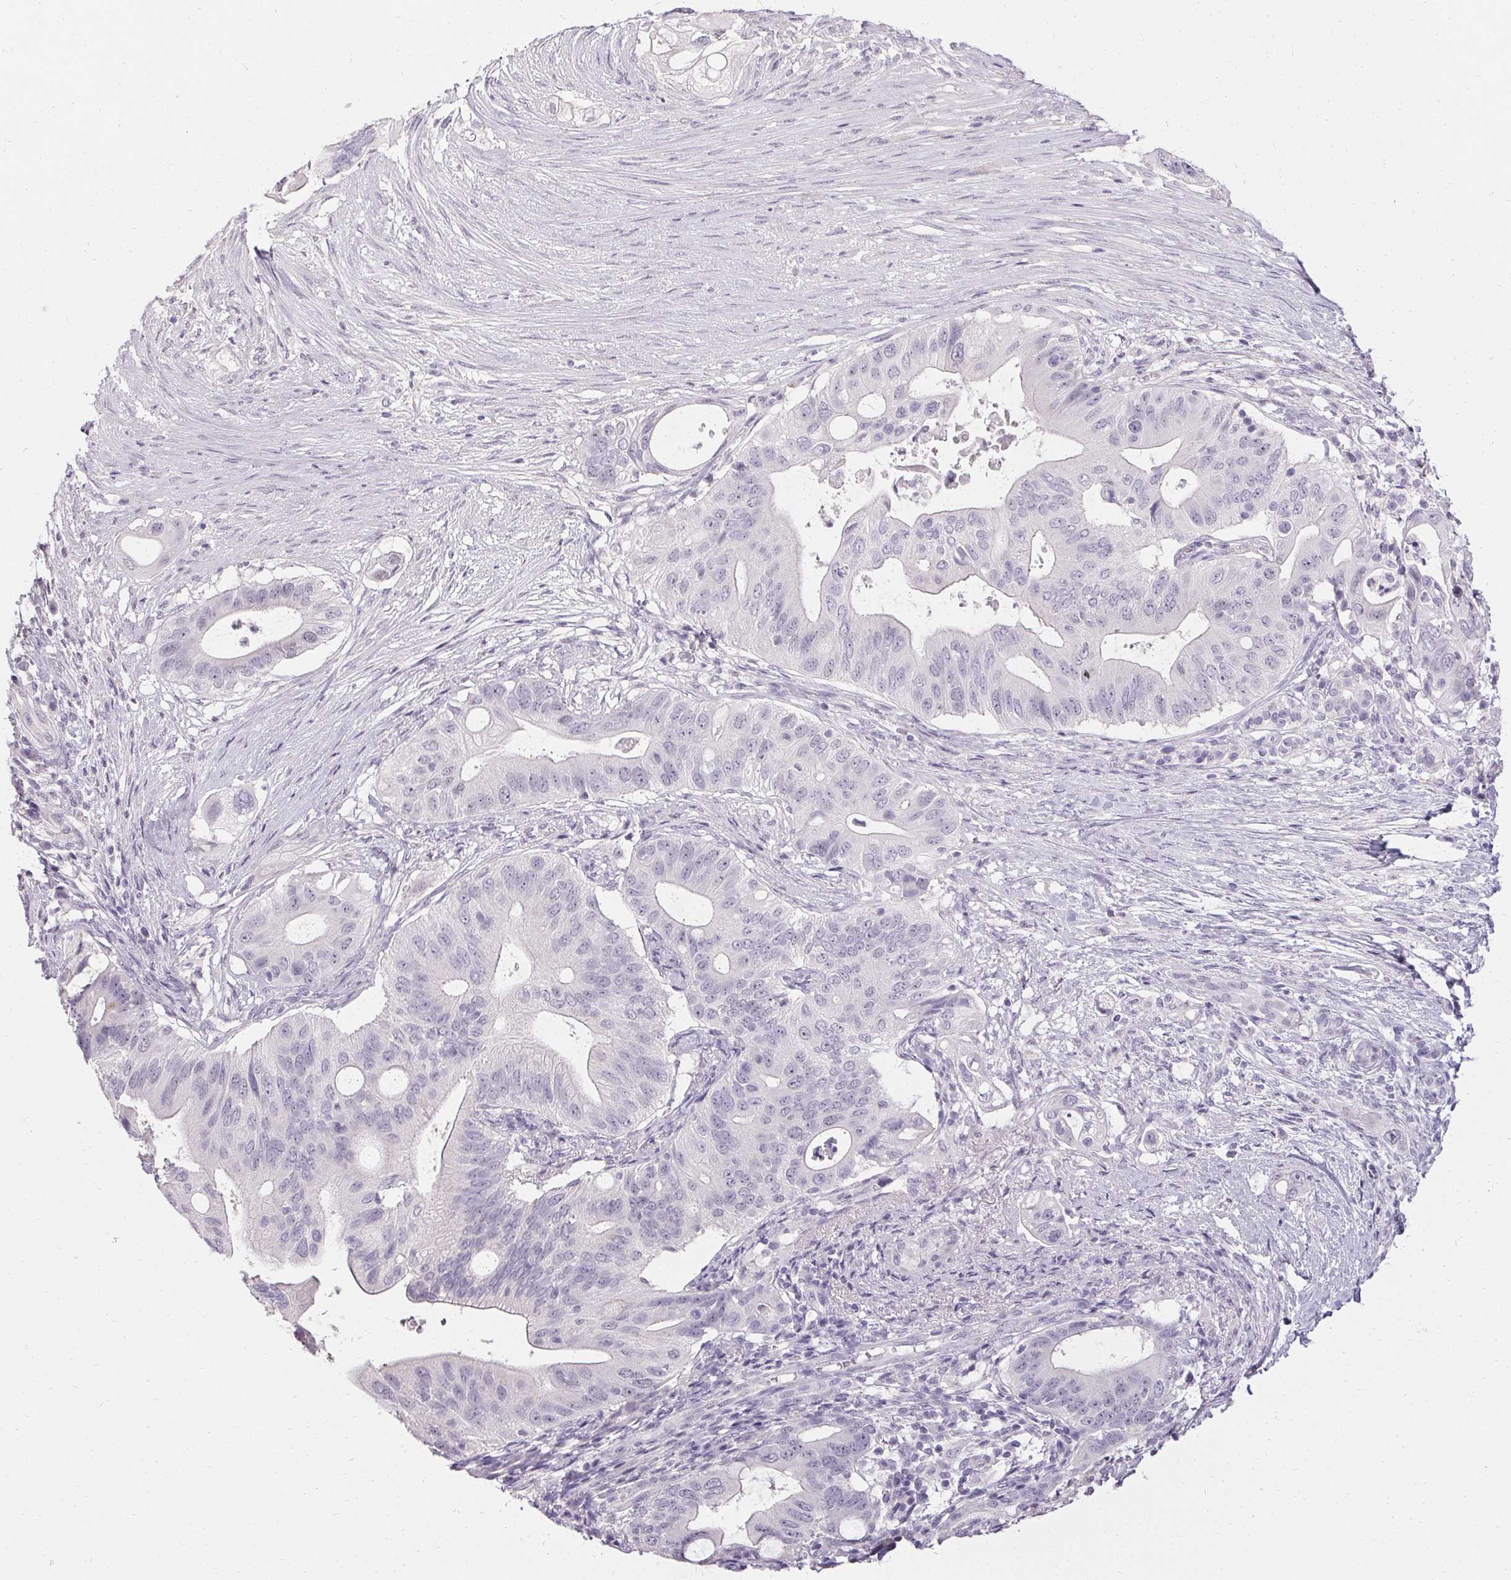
{"staining": {"intensity": "negative", "quantity": "none", "location": "none"}, "tissue": "pancreatic cancer", "cell_type": "Tumor cells", "image_type": "cancer", "snomed": [{"axis": "morphology", "description": "Adenocarcinoma, NOS"}, {"axis": "topography", "description": "Pancreas"}], "caption": "Human pancreatic cancer (adenocarcinoma) stained for a protein using immunohistochemistry (IHC) shows no positivity in tumor cells.", "gene": "PMEL", "patient": {"sex": "female", "age": 72}}